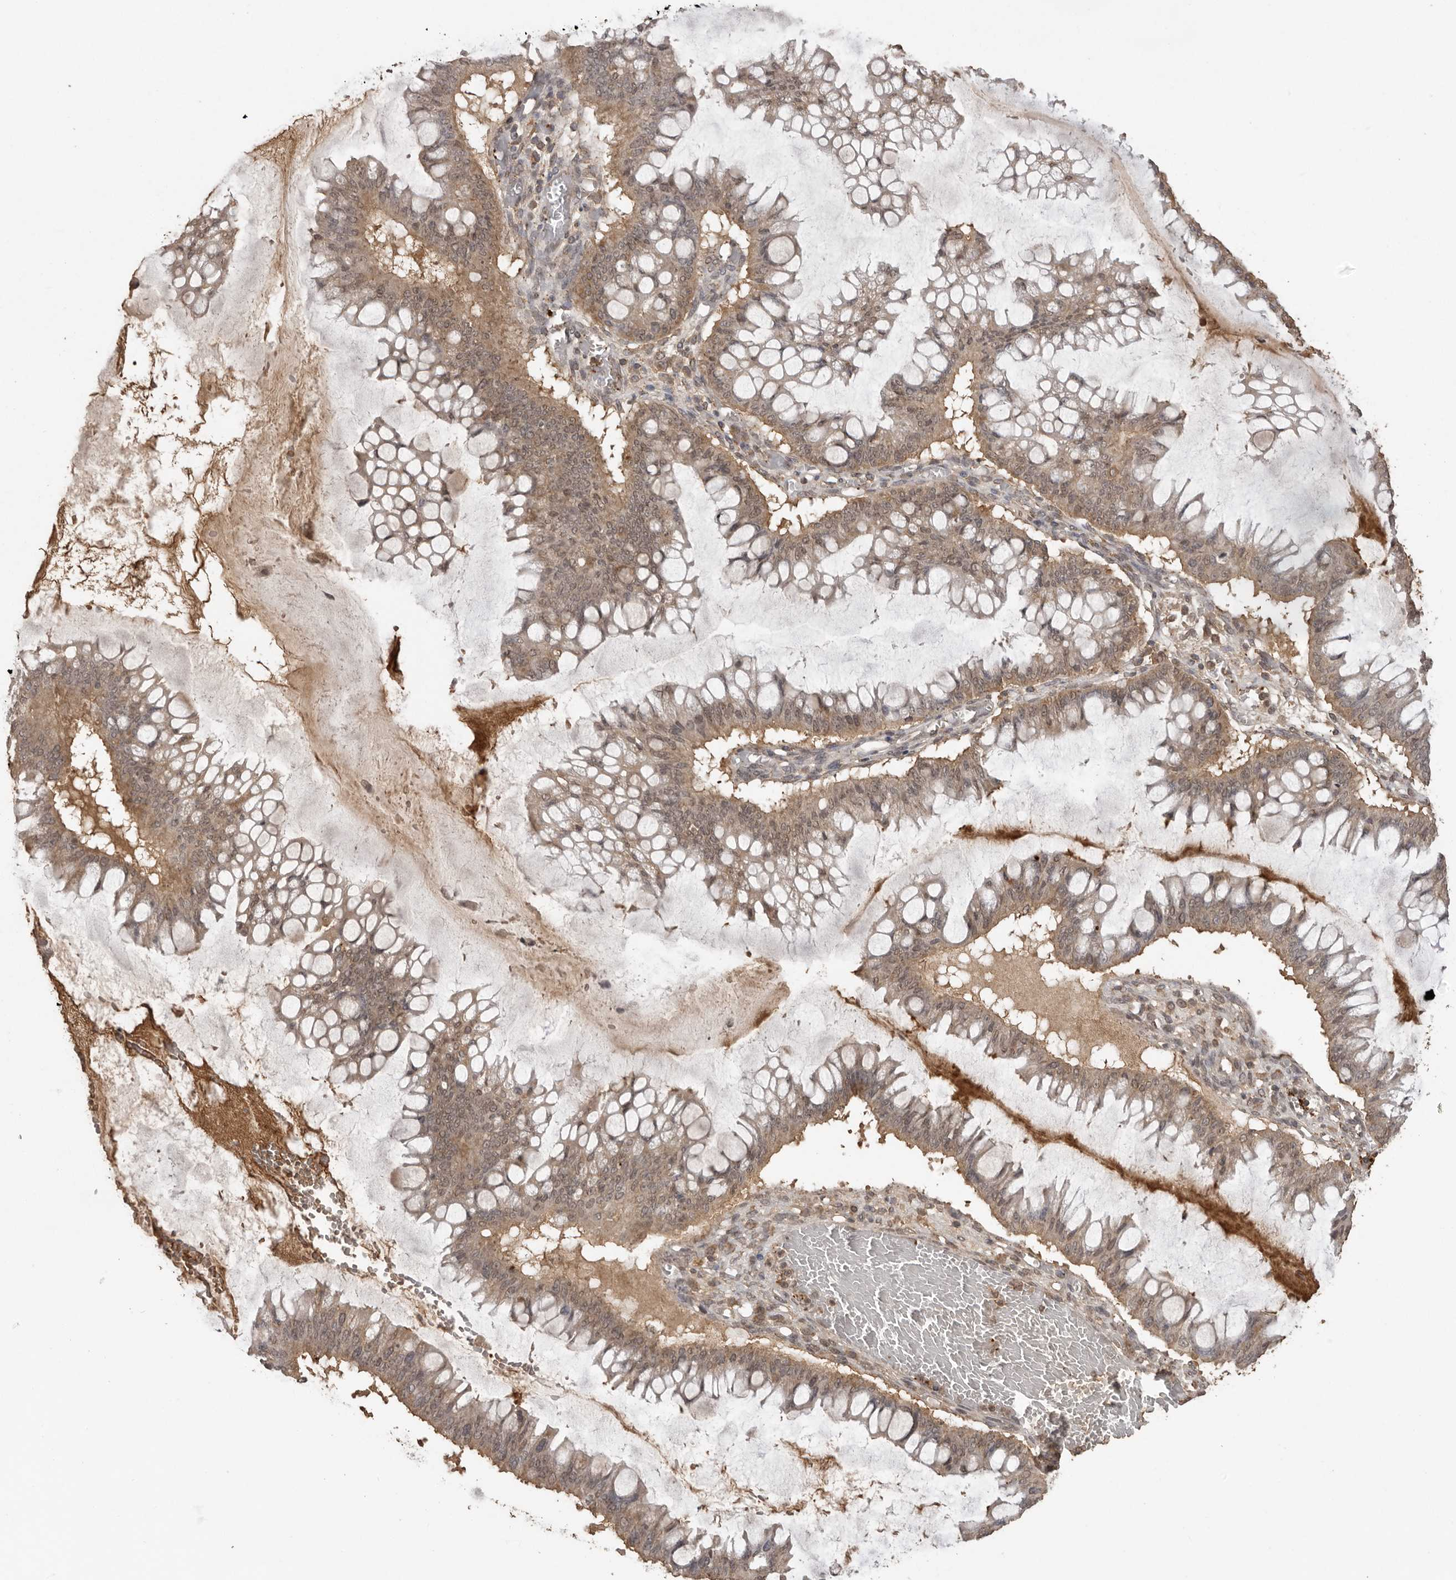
{"staining": {"intensity": "weak", "quantity": ">75%", "location": "cytoplasmic/membranous"}, "tissue": "ovarian cancer", "cell_type": "Tumor cells", "image_type": "cancer", "snomed": [{"axis": "morphology", "description": "Cystadenocarcinoma, mucinous, NOS"}, {"axis": "topography", "description": "Ovary"}], "caption": "This histopathology image exhibits IHC staining of ovarian cancer, with low weak cytoplasmic/membranous positivity in approximately >75% of tumor cells.", "gene": "CTF1", "patient": {"sex": "female", "age": 73}}